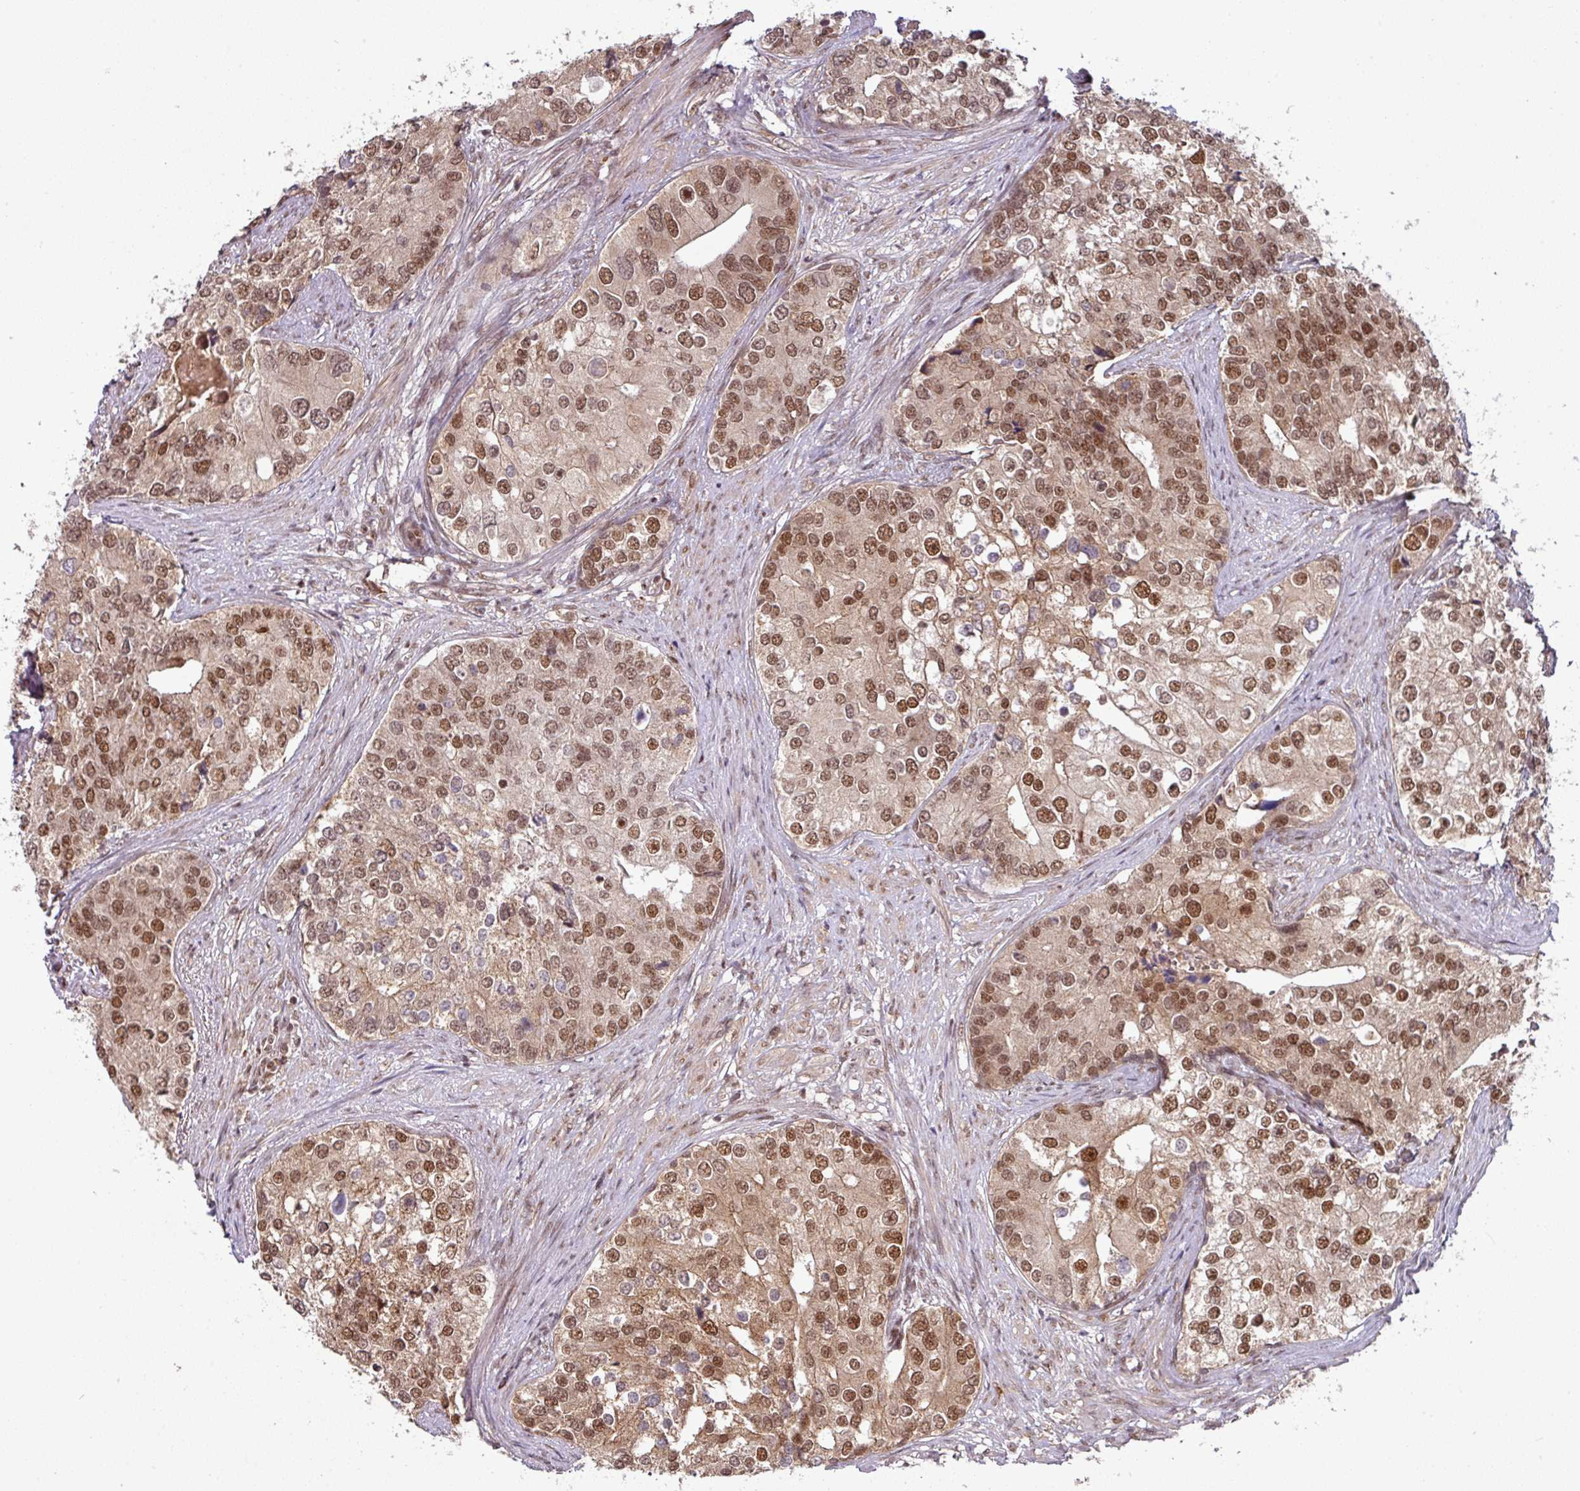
{"staining": {"intensity": "strong", "quantity": ">75%", "location": "nuclear"}, "tissue": "prostate cancer", "cell_type": "Tumor cells", "image_type": "cancer", "snomed": [{"axis": "morphology", "description": "Adenocarcinoma, High grade"}, {"axis": "topography", "description": "Prostate"}], "caption": "Protein expression analysis of prostate adenocarcinoma (high-grade) demonstrates strong nuclear positivity in about >75% of tumor cells.", "gene": "PHF23", "patient": {"sex": "male", "age": 62}}